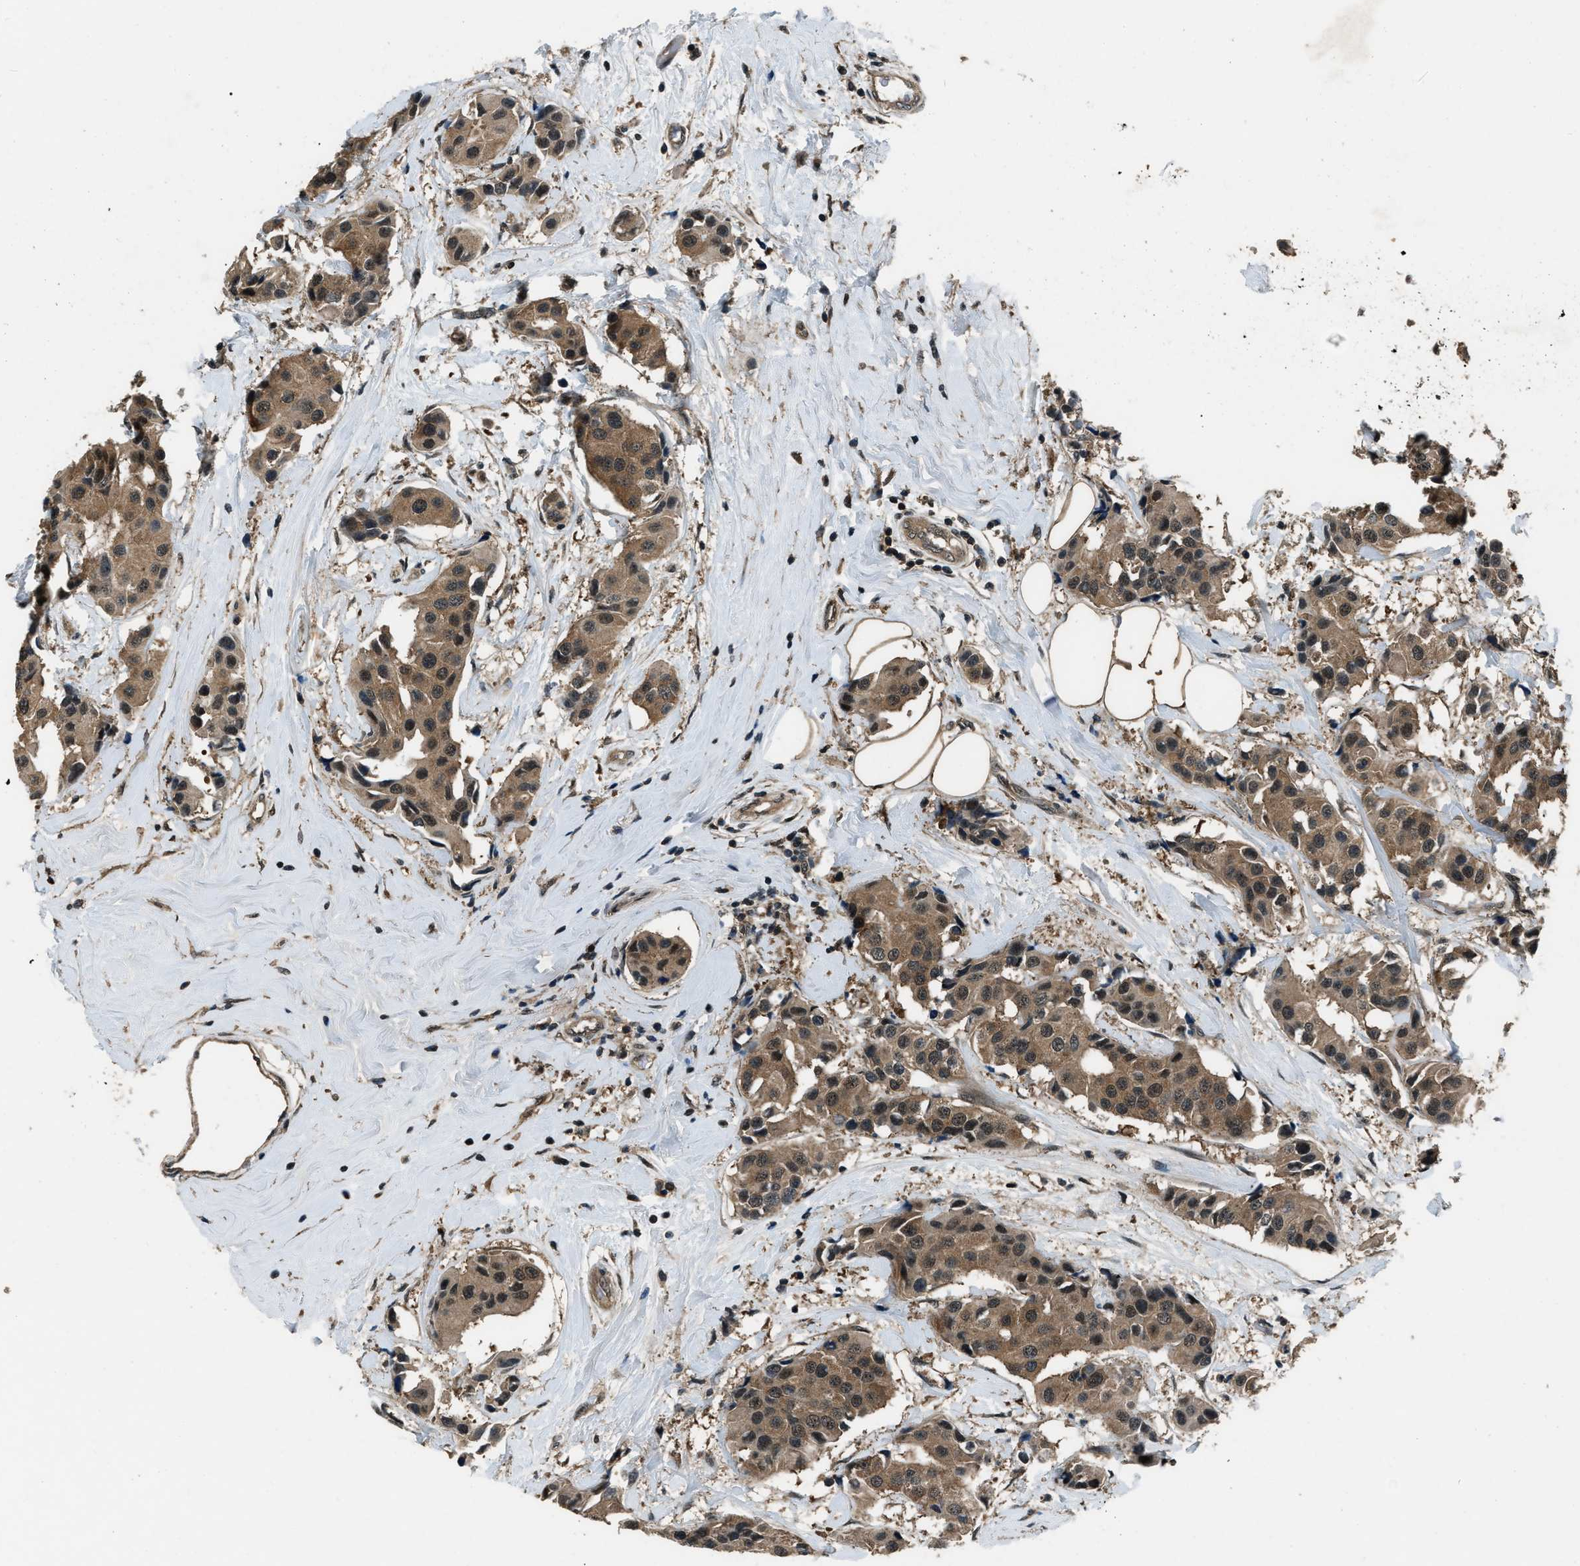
{"staining": {"intensity": "moderate", "quantity": ">75%", "location": "cytoplasmic/membranous,nuclear"}, "tissue": "breast cancer", "cell_type": "Tumor cells", "image_type": "cancer", "snomed": [{"axis": "morphology", "description": "Normal tissue, NOS"}, {"axis": "morphology", "description": "Duct carcinoma"}, {"axis": "topography", "description": "Breast"}], "caption": "Tumor cells display moderate cytoplasmic/membranous and nuclear staining in approximately >75% of cells in infiltrating ductal carcinoma (breast). (DAB (3,3'-diaminobenzidine) IHC with brightfield microscopy, high magnification).", "gene": "NUDCD3", "patient": {"sex": "female", "age": 39}}